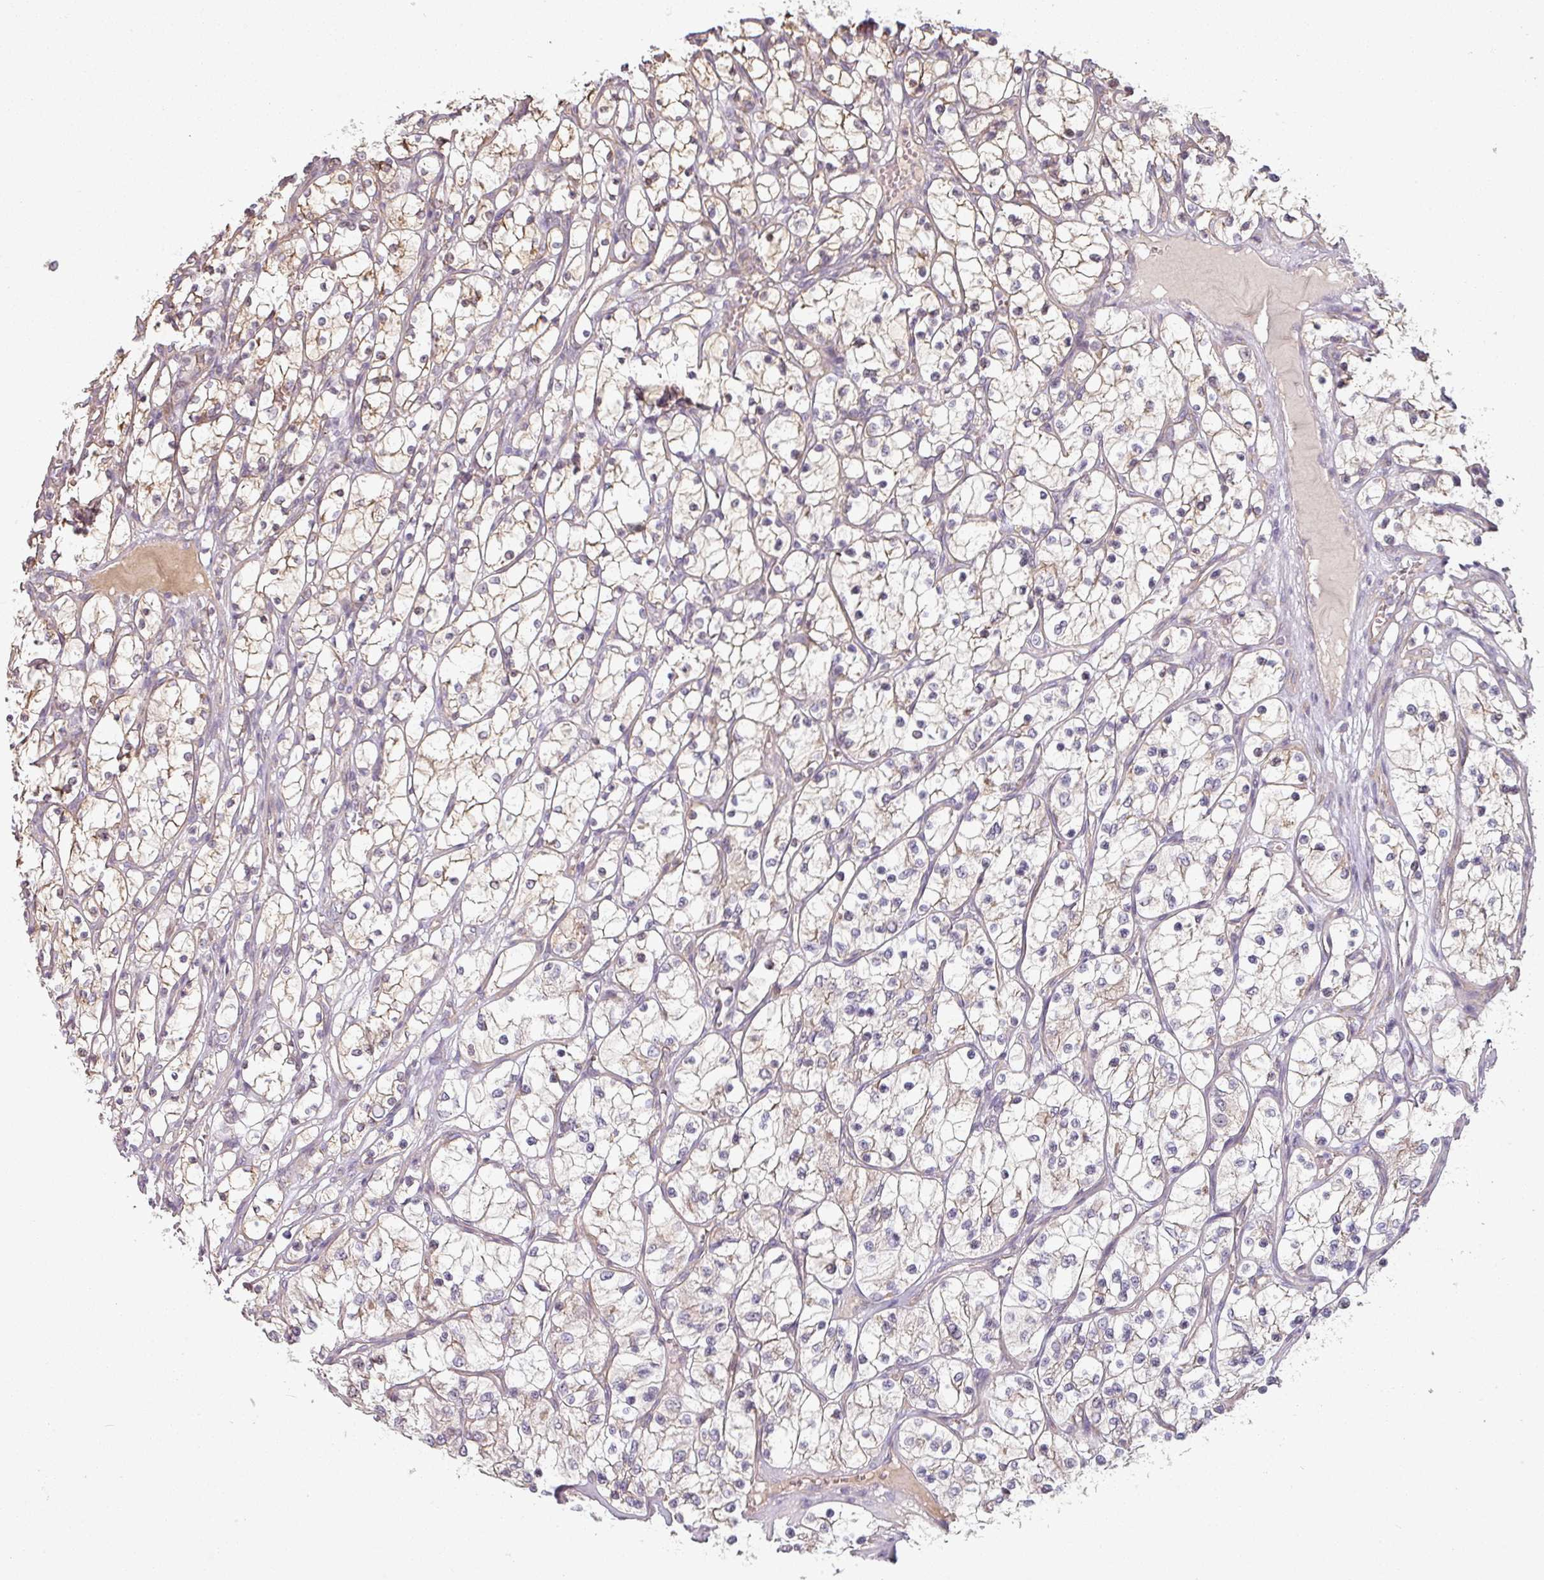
{"staining": {"intensity": "weak", "quantity": "25%-75%", "location": "cytoplasmic/membranous"}, "tissue": "renal cancer", "cell_type": "Tumor cells", "image_type": "cancer", "snomed": [{"axis": "morphology", "description": "Adenocarcinoma, NOS"}, {"axis": "topography", "description": "Kidney"}], "caption": "Adenocarcinoma (renal) stained for a protein displays weak cytoplasmic/membranous positivity in tumor cells. (DAB (3,3'-diaminobenzidine) IHC, brown staining for protein, blue staining for nuclei).", "gene": "PLEKHJ1", "patient": {"sex": "female", "age": 69}}